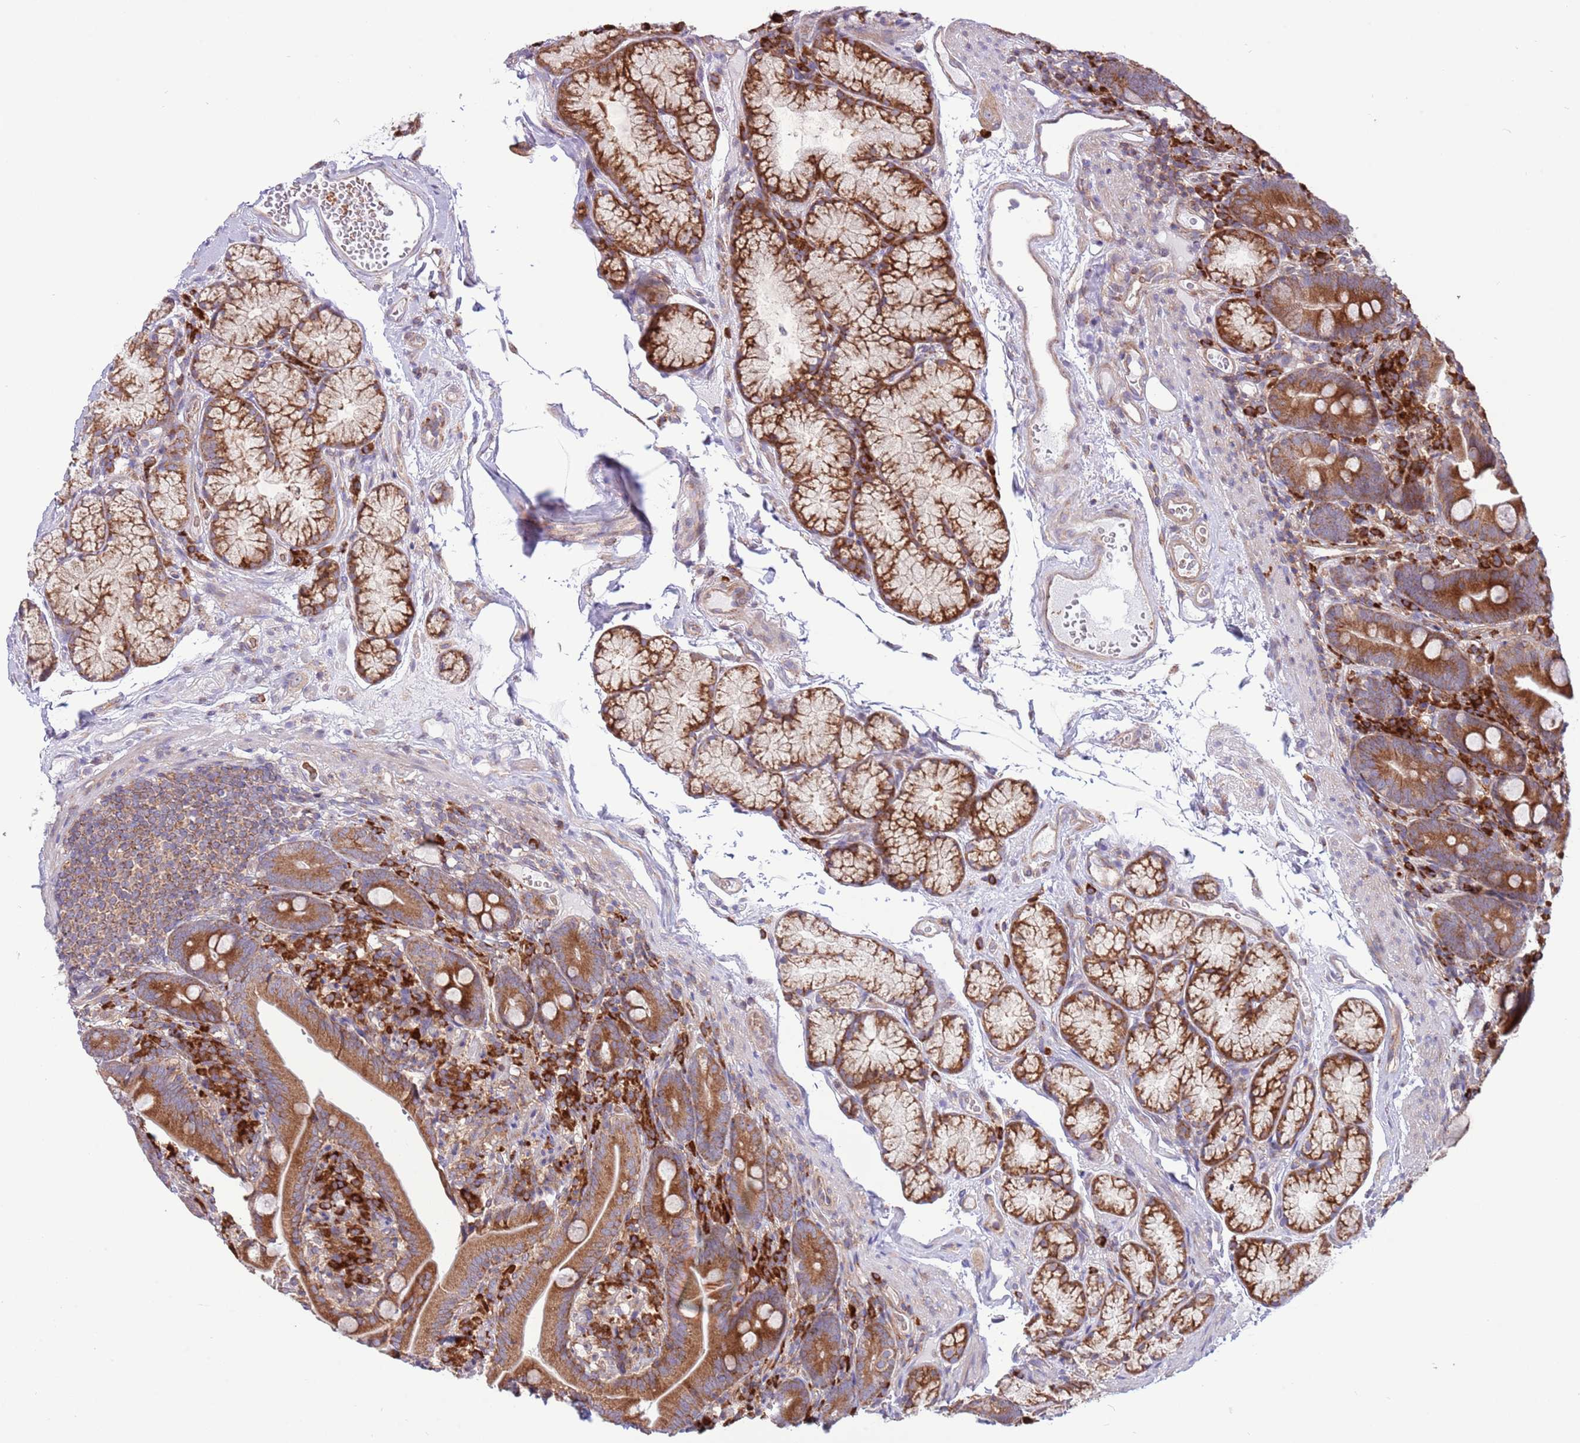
{"staining": {"intensity": "strong", "quantity": ">75%", "location": "cytoplasmic/membranous"}, "tissue": "duodenum", "cell_type": "Glandular cells", "image_type": "normal", "snomed": [{"axis": "morphology", "description": "Normal tissue, NOS"}, {"axis": "topography", "description": "Duodenum"}], "caption": "Immunohistochemistry histopathology image of normal duodenum: duodenum stained using IHC displays high levels of strong protein expression localized specifically in the cytoplasmic/membranous of glandular cells, appearing as a cytoplasmic/membranous brown color.", "gene": "DAND5", "patient": {"sex": "female", "age": 67}}